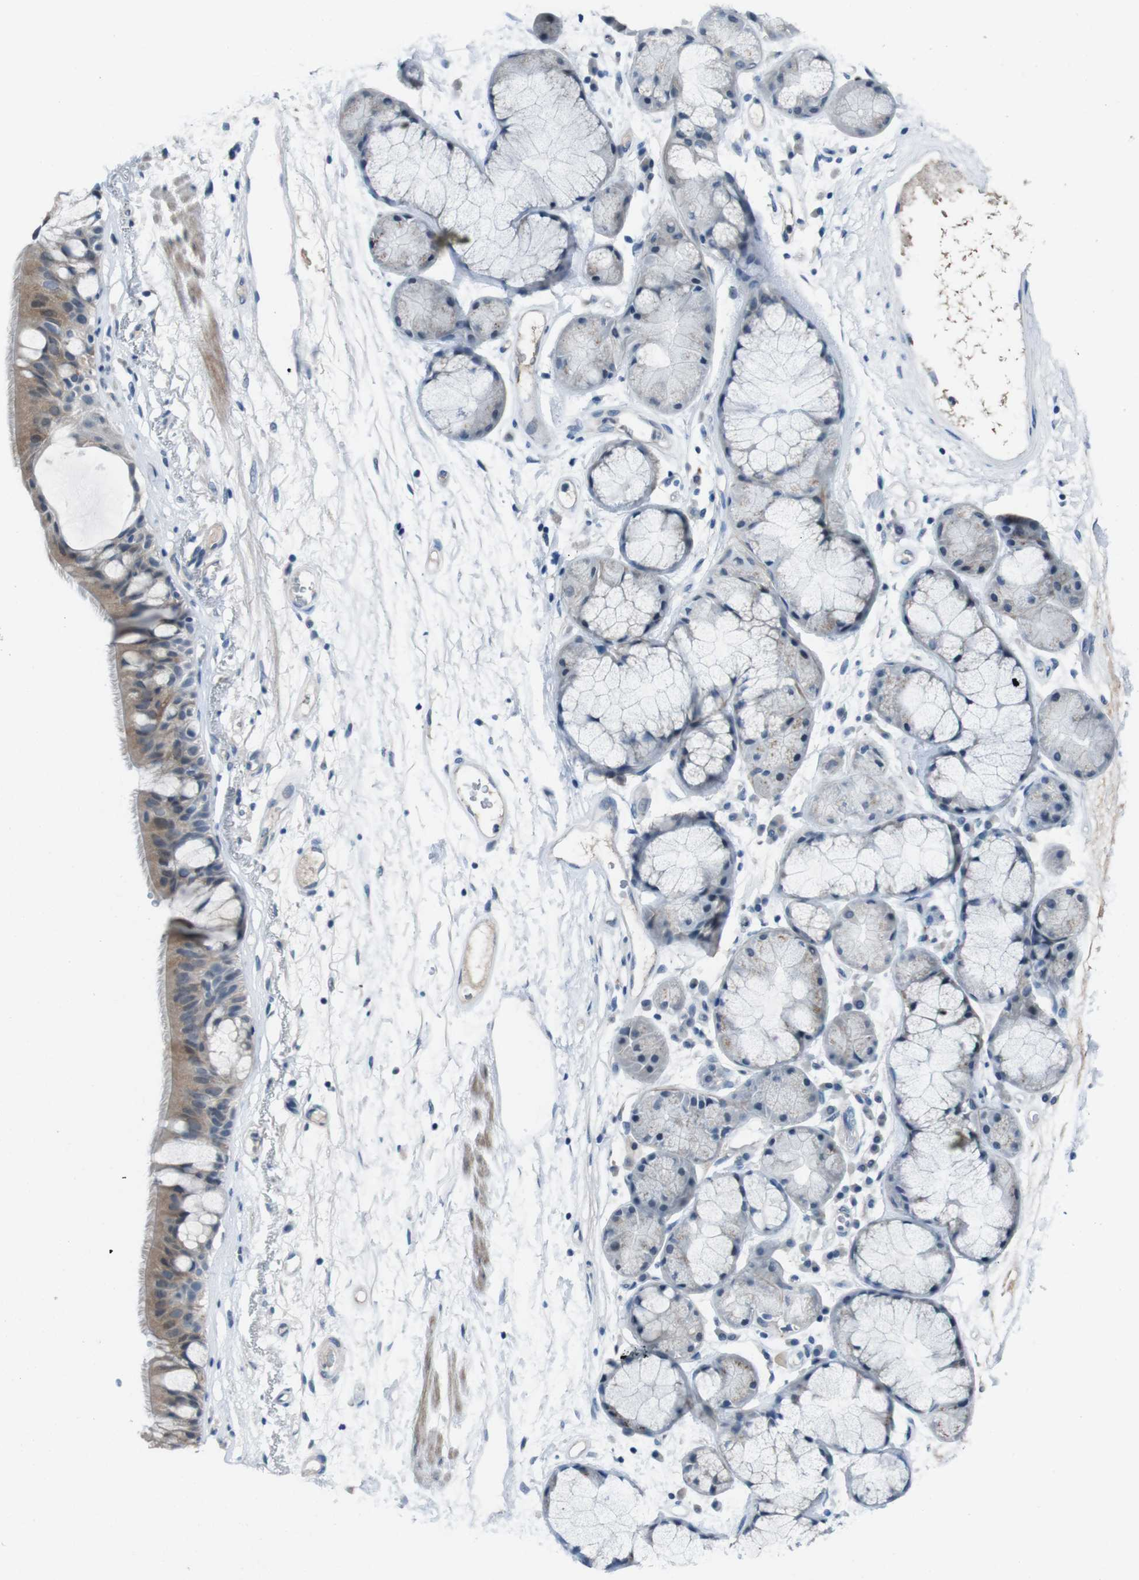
{"staining": {"intensity": "weak", "quantity": "25%-75%", "location": "cytoplasmic/membranous"}, "tissue": "bronchus", "cell_type": "Respiratory epithelial cells", "image_type": "normal", "snomed": [{"axis": "morphology", "description": "Normal tissue, NOS"}, {"axis": "topography", "description": "Bronchus"}], "caption": "Brown immunohistochemical staining in normal human bronchus displays weak cytoplasmic/membranous expression in approximately 25%-75% of respiratory epithelial cells.", "gene": "CDHR2", "patient": {"sex": "male", "age": 66}}